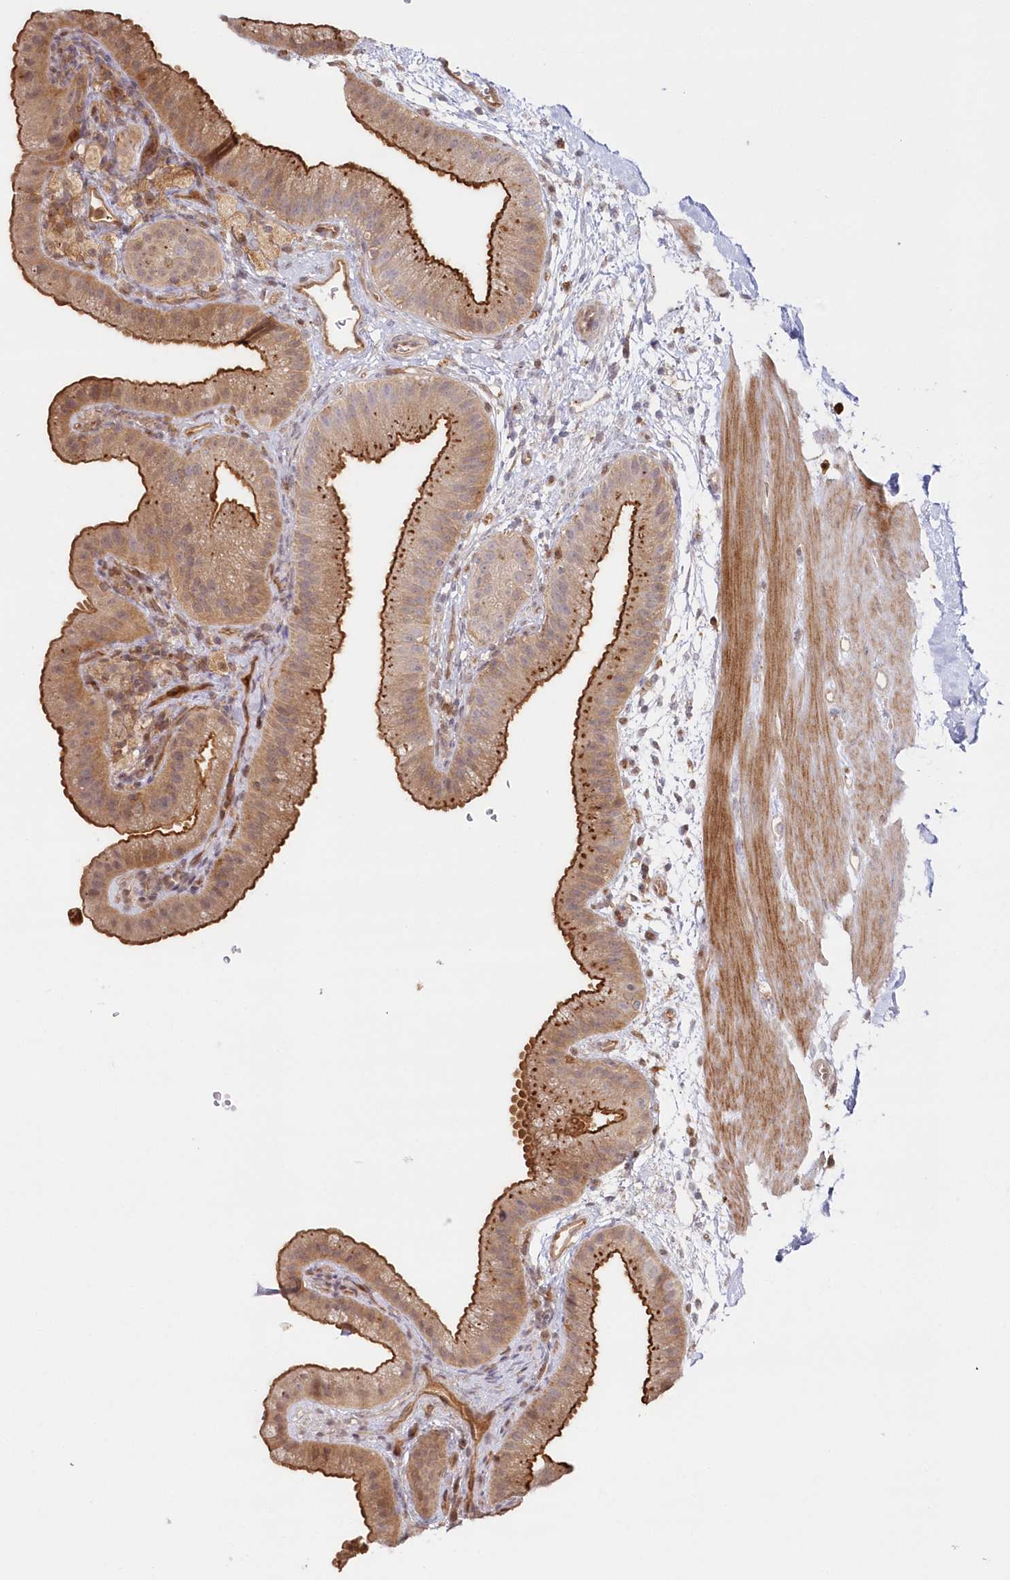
{"staining": {"intensity": "strong", "quantity": "25%-75%", "location": "cytoplasmic/membranous"}, "tissue": "gallbladder", "cell_type": "Glandular cells", "image_type": "normal", "snomed": [{"axis": "morphology", "description": "Normal tissue, NOS"}, {"axis": "topography", "description": "Gallbladder"}], "caption": "The photomicrograph shows immunohistochemical staining of unremarkable gallbladder. There is strong cytoplasmic/membranous staining is appreciated in approximately 25%-75% of glandular cells.", "gene": "GBE1", "patient": {"sex": "female", "age": 64}}